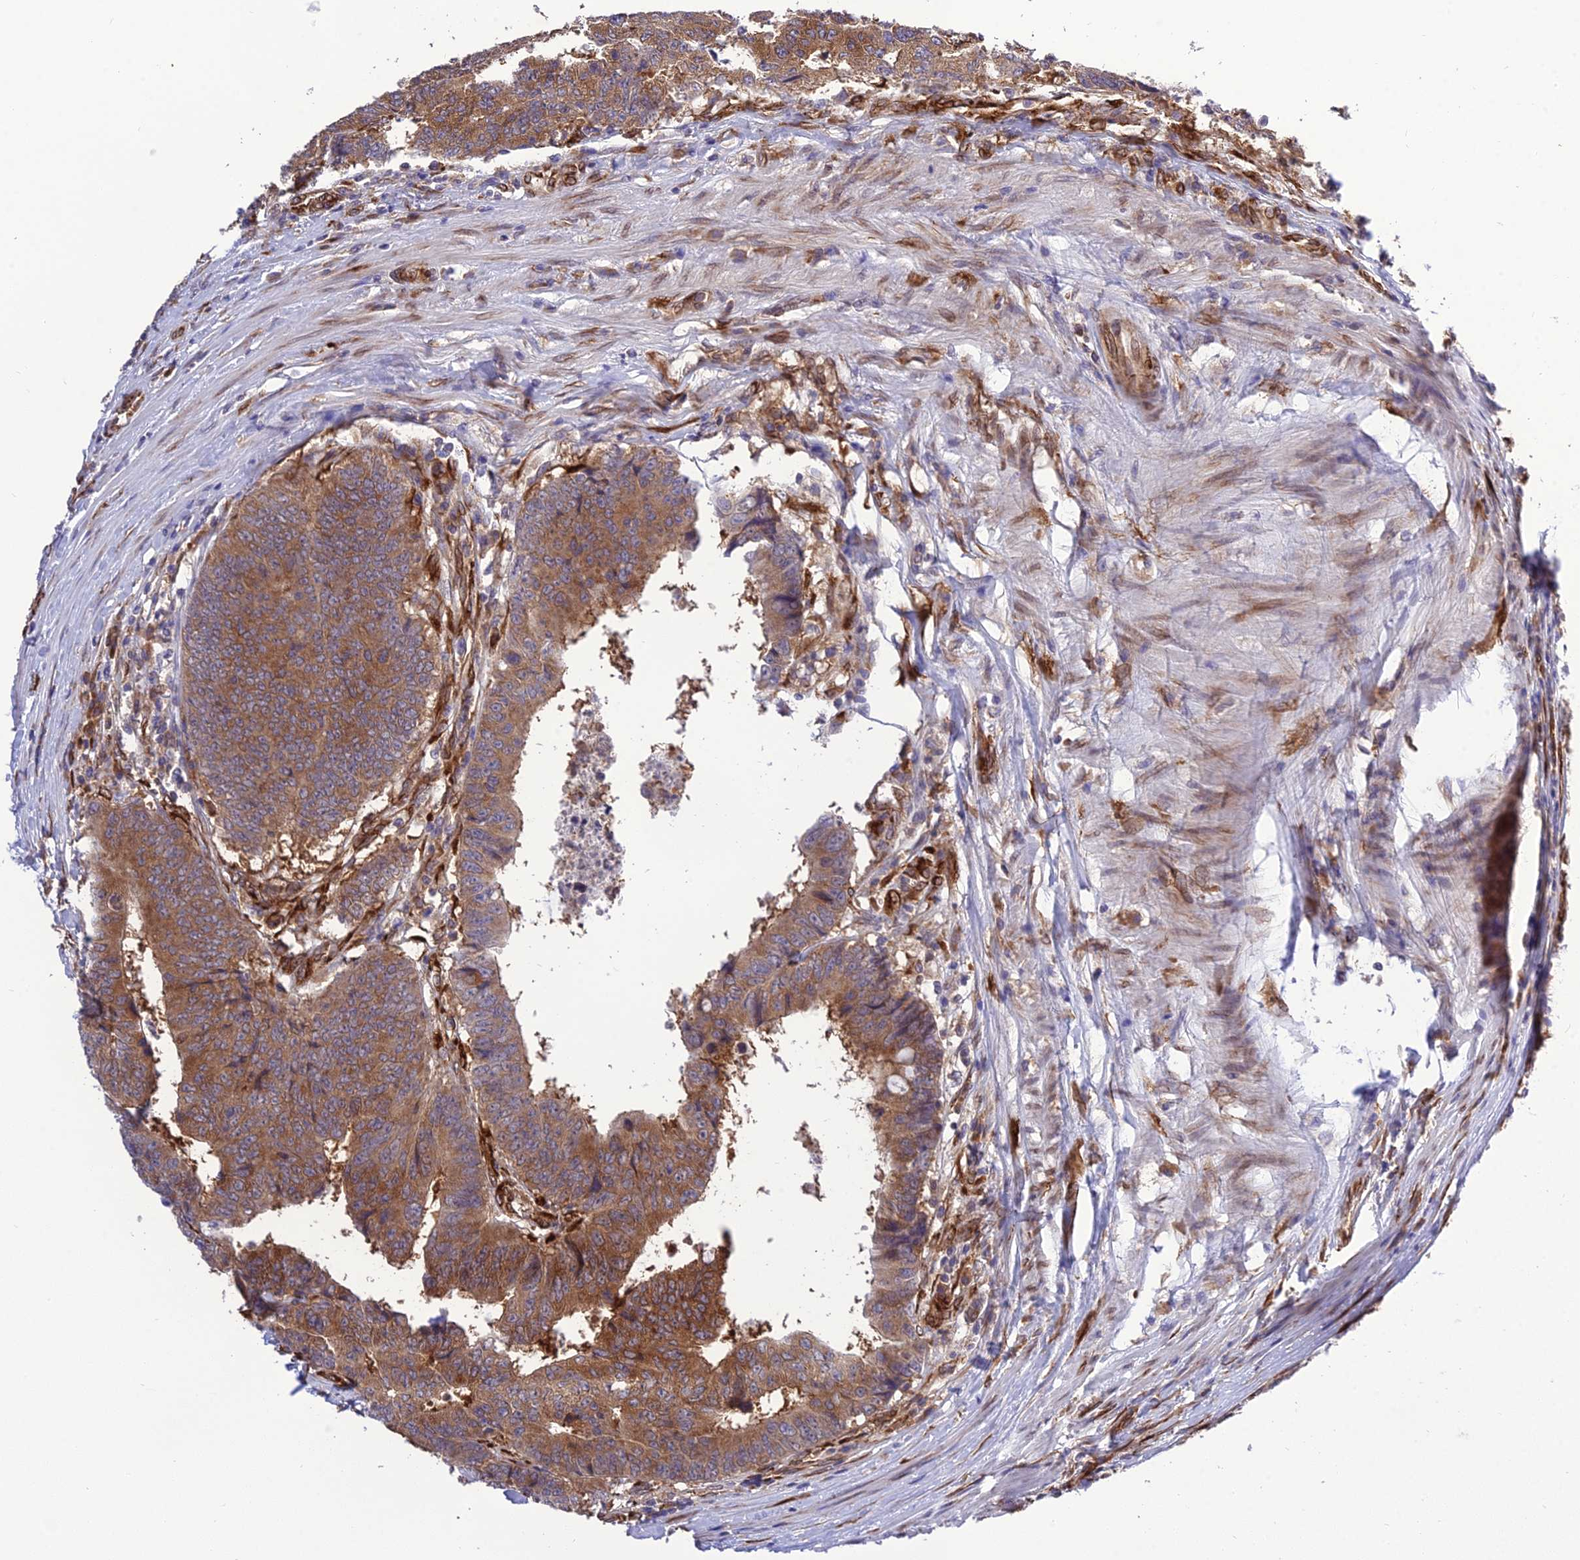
{"staining": {"intensity": "strong", "quantity": ">75%", "location": "cytoplasmic/membranous"}, "tissue": "colorectal cancer", "cell_type": "Tumor cells", "image_type": "cancer", "snomed": [{"axis": "morphology", "description": "Adenocarcinoma, NOS"}, {"axis": "topography", "description": "Rectum"}], "caption": "Colorectal cancer stained with a brown dye displays strong cytoplasmic/membranous positive staining in approximately >75% of tumor cells.", "gene": "DHCR7", "patient": {"sex": "male", "age": 84}}